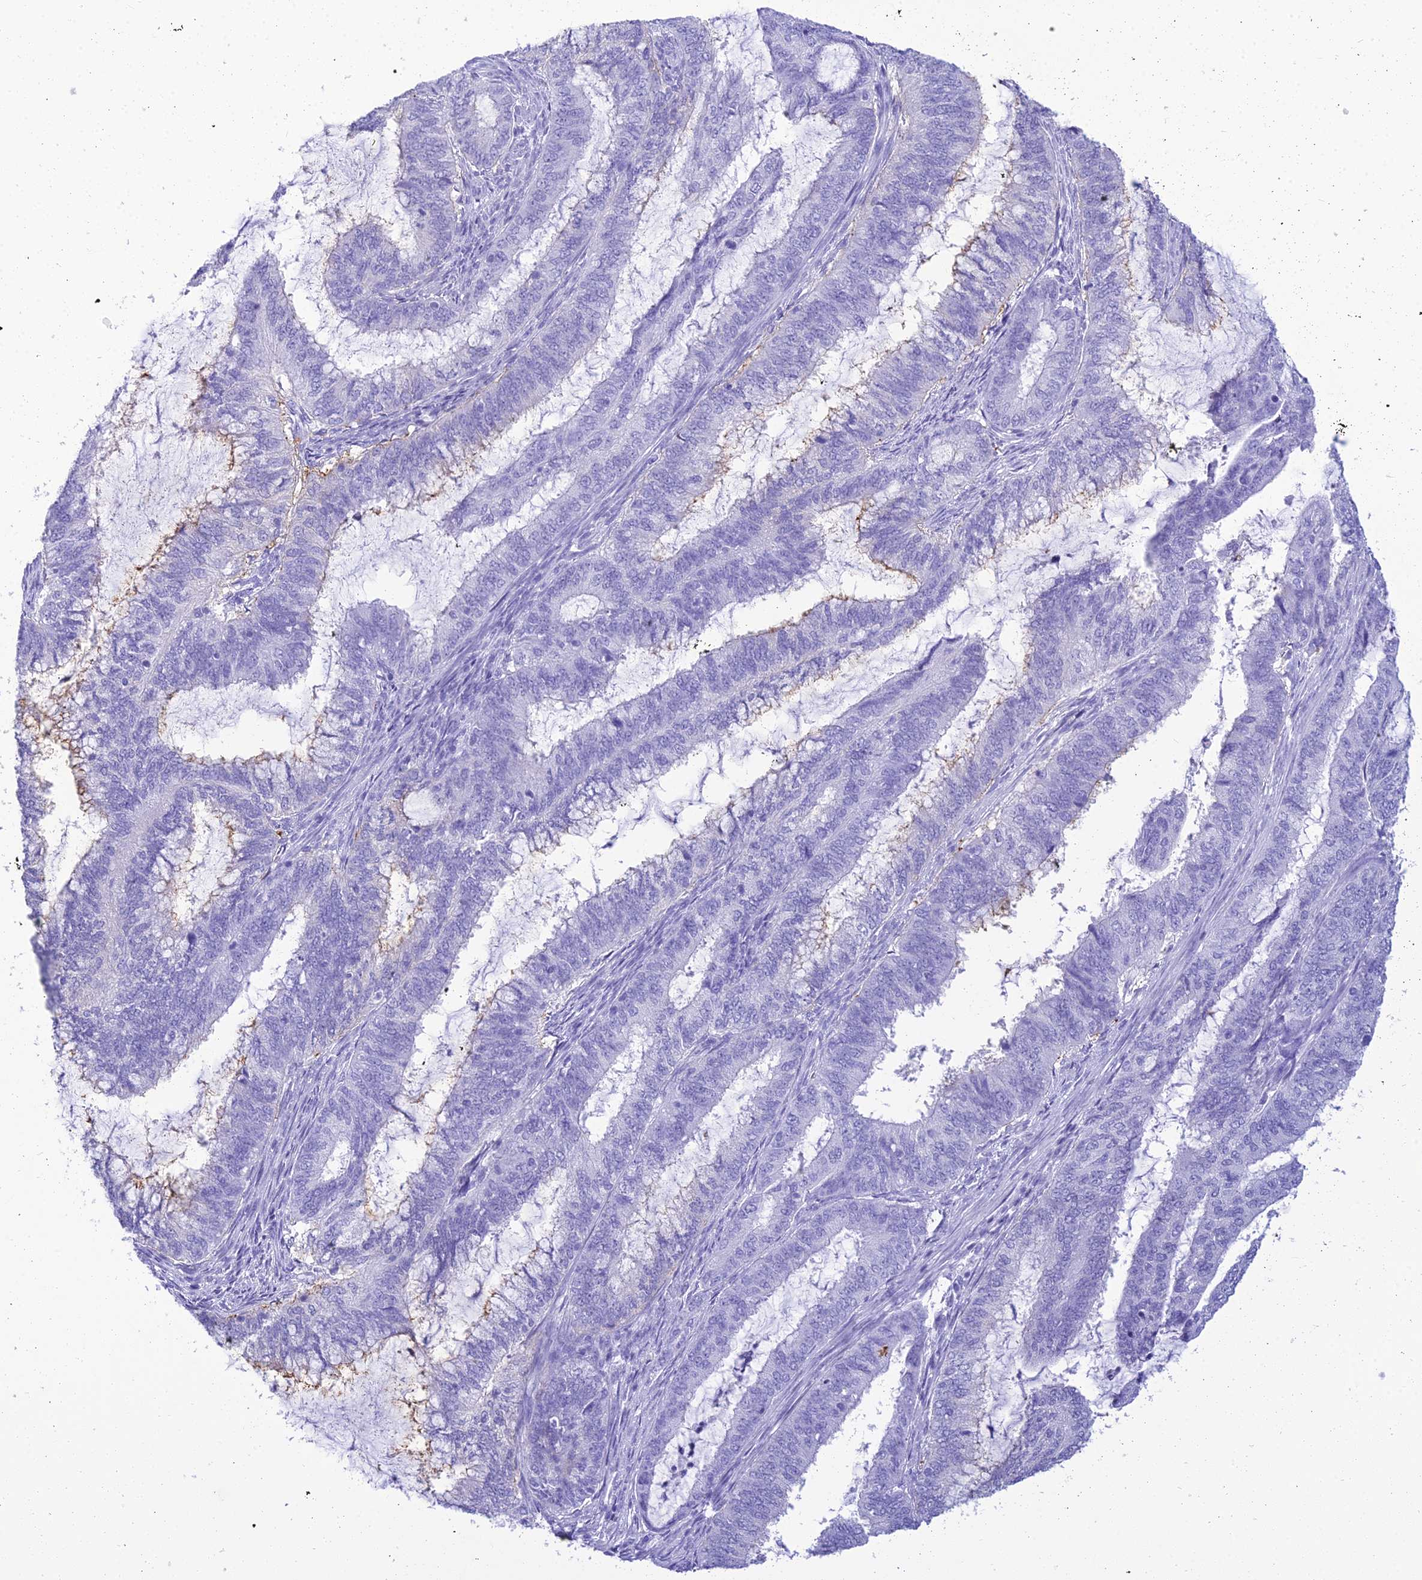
{"staining": {"intensity": "negative", "quantity": "none", "location": "none"}, "tissue": "endometrial cancer", "cell_type": "Tumor cells", "image_type": "cancer", "snomed": [{"axis": "morphology", "description": "Adenocarcinoma, NOS"}, {"axis": "topography", "description": "Endometrium"}], "caption": "The immunohistochemistry (IHC) image has no significant staining in tumor cells of endometrial adenocarcinoma tissue.", "gene": "ZNF442", "patient": {"sex": "female", "age": 51}}